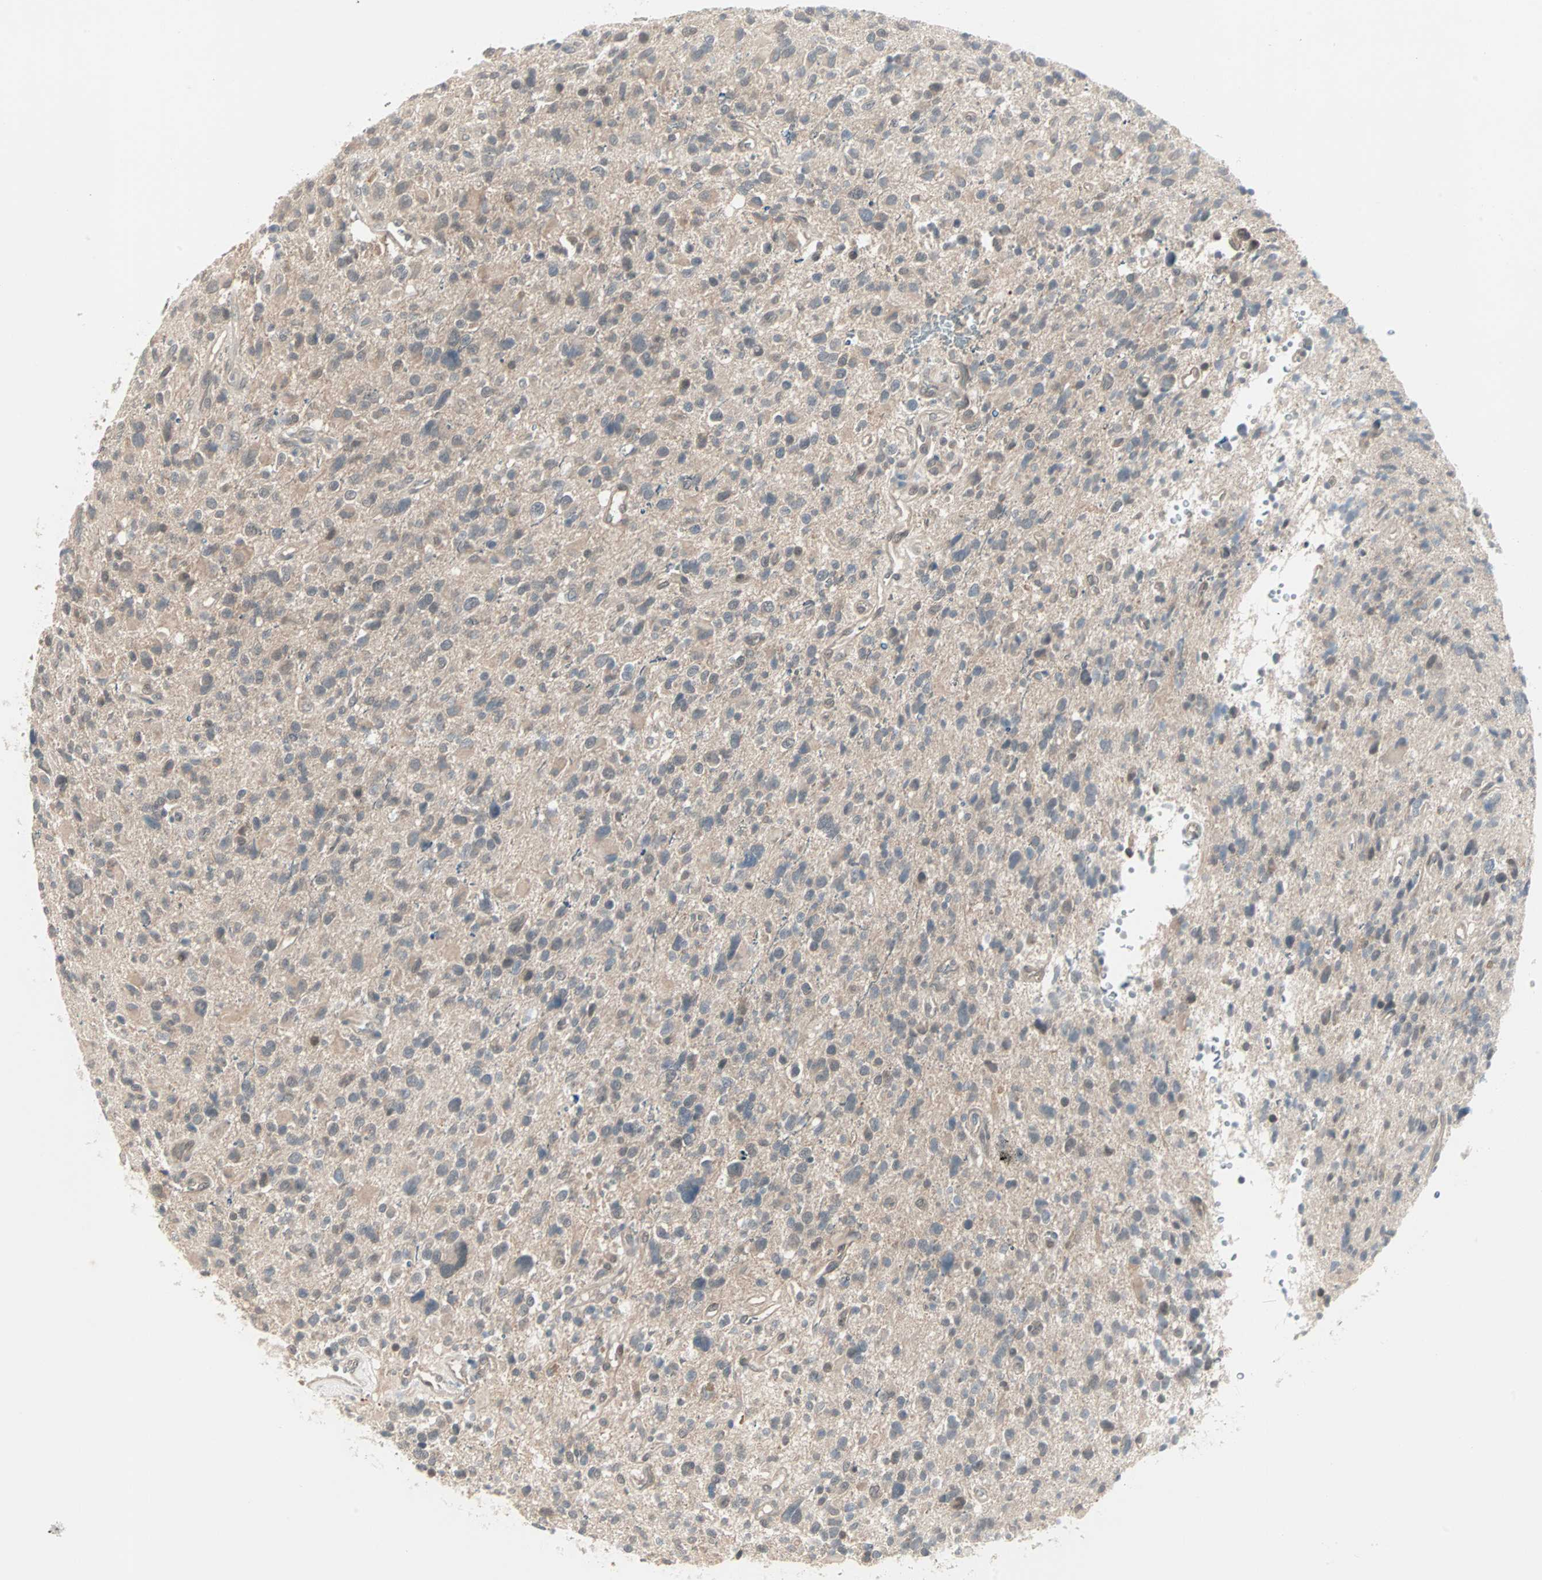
{"staining": {"intensity": "negative", "quantity": "none", "location": "none"}, "tissue": "glioma", "cell_type": "Tumor cells", "image_type": "cancer", "snomed": [{"axis": "morphology", "description": "Glioma, malignant, High grade"}, {"axis": "topography", "description": "Brain"}], "caption": "DAB immunohistochemical staining of glioma displays no significant expression in tumor cells.", "gene": "PTPA", "patient": {"sex": "male", "age": 48}}